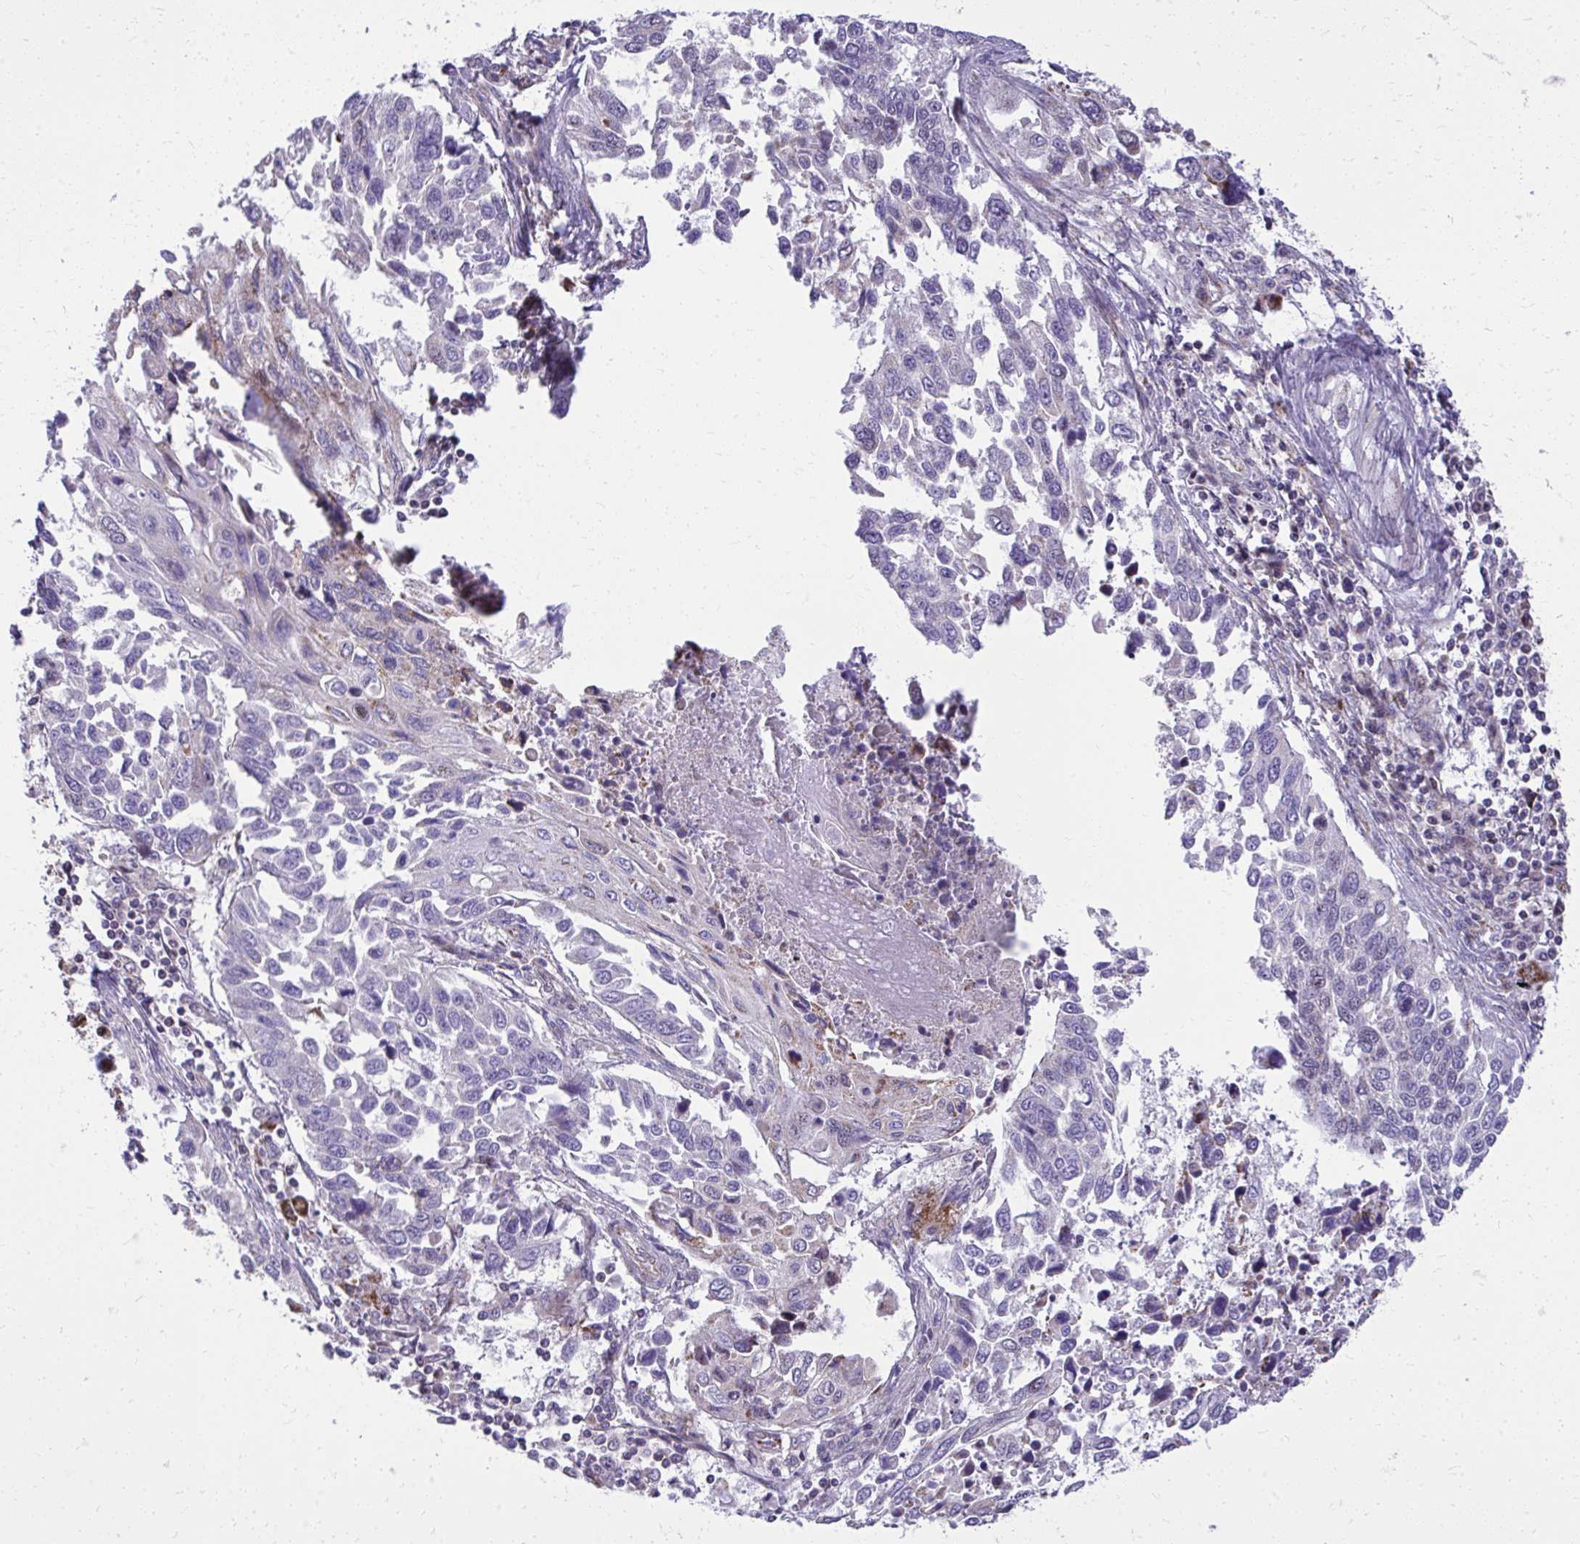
{"staining": {"intensity": "negative", "quantity": "none", "location": "none"}, "tissue": "lung cancer", "cell_type": "Tumor cells", "image_type": "cancer", "snomed": [{"axis": "morphology", "description": "Squamous cell carcinoma, NOS"}, {"axis": "topography", "description": "Lung"}], "caption": "Immunohistochemical staining of lung cancer (squamous cell carcinoma) demonstrates no significant staining in tumor cells.", "gene": "GPRIN3", "patient": {"sex": "male", "age": 62}}